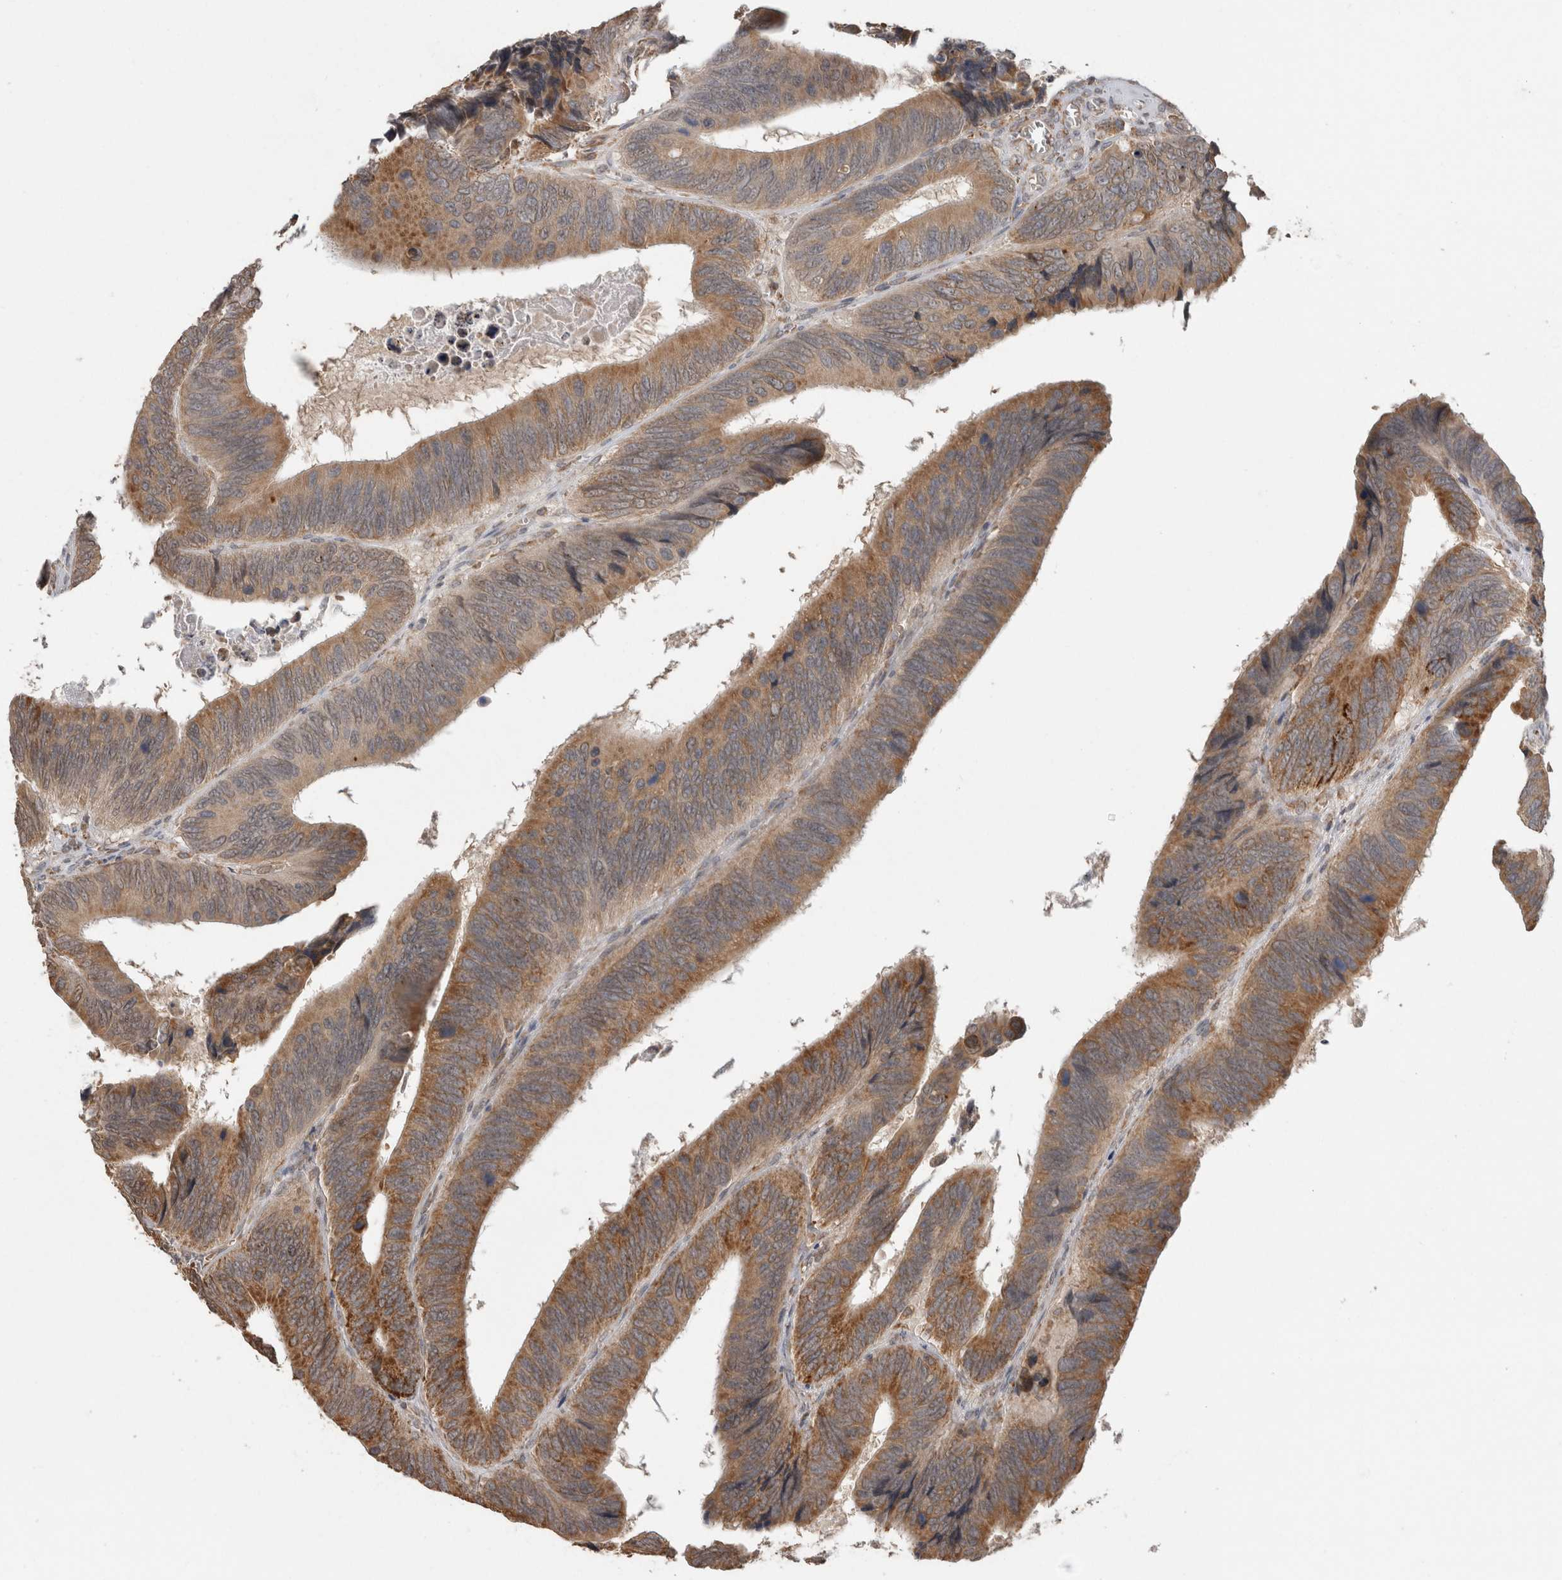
{"staining": {"intensity": "moderate", "quantity": ">75%", "location": "cytoplasmic/membranous"}, "tissue": "colorectal cancer", "cell_type": "Tumor cells", "image_type": "cancer", "snomed": [{"axis": "morphology", "description": "Adenocarcinoma, NOS"}, {"axis": "topography", "description": "Colon"}], "caption": "DAB immunohistochemical staining of human colorectal adenocarcinoma exhibits moderate cytoplasmic/membranous protein expression in about >75% of tumor cells.", "gene": "ADGRL3", "patient": {"sex": "male", "age": 72}}